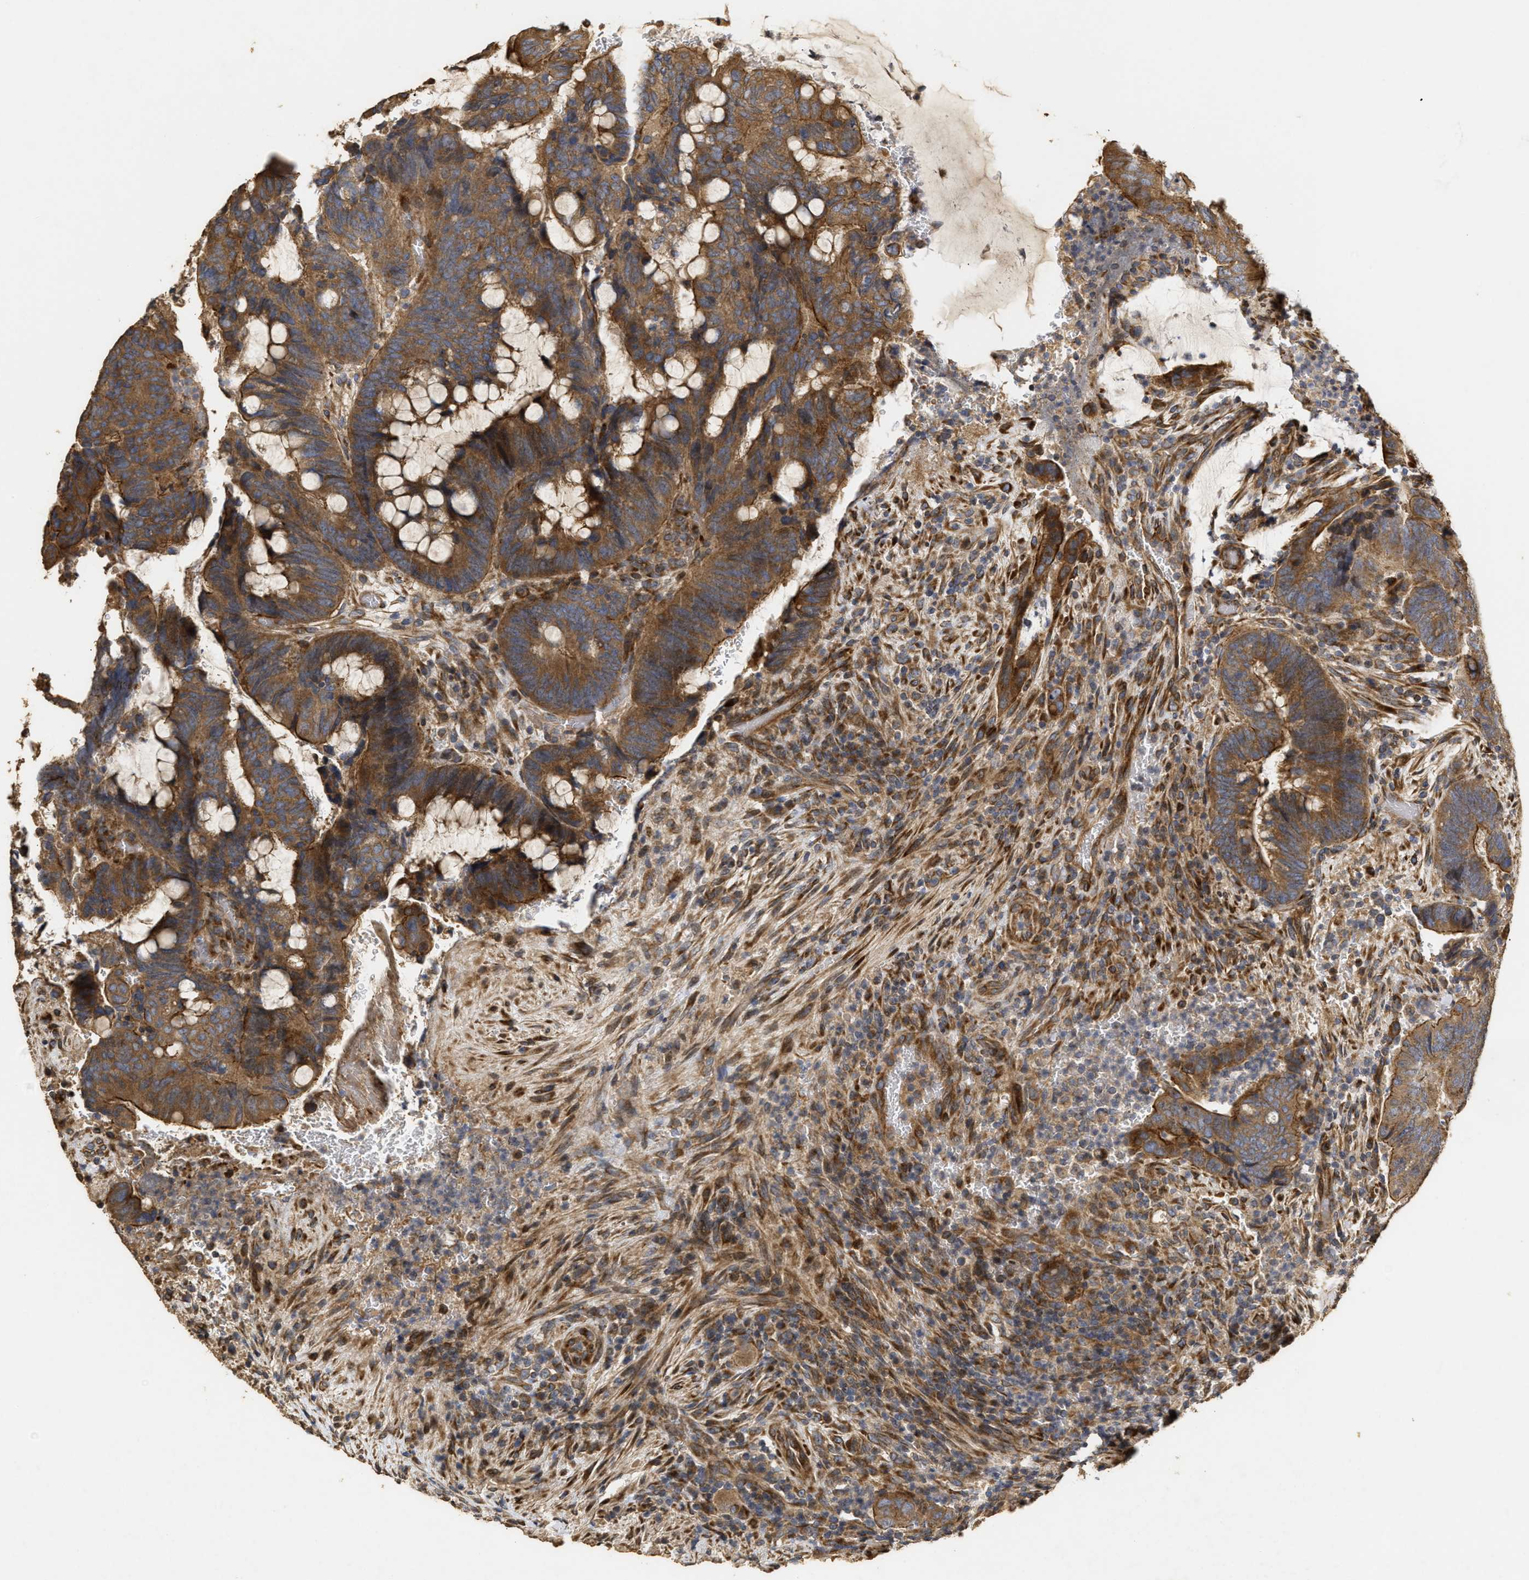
{"staining": {"intensity": "moderate", "quantity": ">75%", "location": "cytoplasmic/membranous"}, "tissue": "colorectal cancer", "cell_type": "Tumor cells", "image_type": "cancer", "snomed": [{"axis": "morphology", "description": "Normal tissue, NOS"}, {"axis": "morphology", "description": "Adenocarcinoma, NOS"}, {"axis": "topography", "description": "Rectum"}, {"axis": "topography", "description": "Peripheral nerve tissue"}], "caption": "Brown immunohistochemical staining in colorectal cancer displays moderate cytoplasmic/membranous staining in approximately >75% of tumor cells.", "gene": "NAV1", "patient": {"sex": "male", "age": 92}}